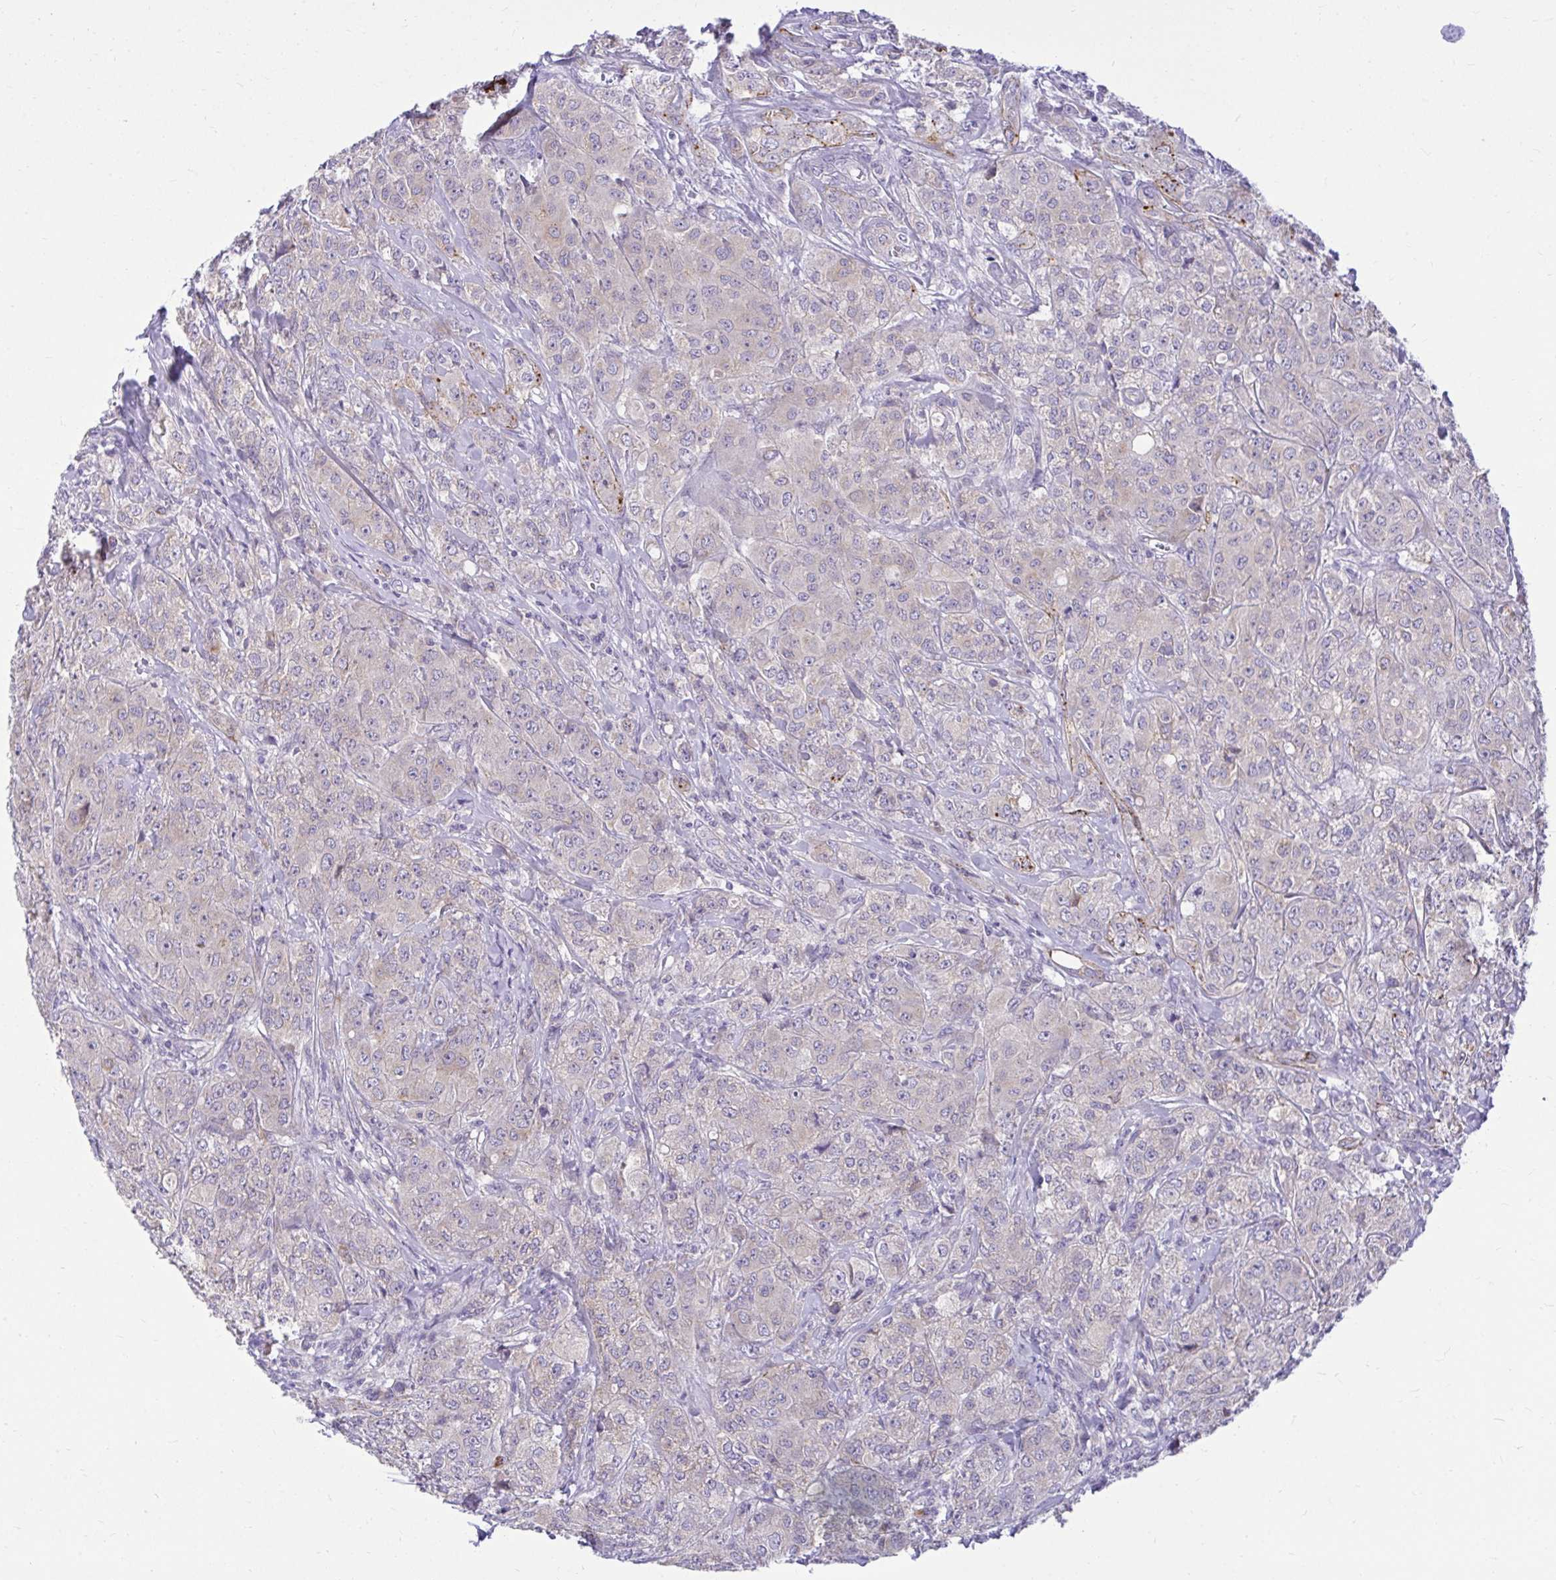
{"staining": {"intensity": "weak", "quantity": "<25%", "location": "cytoplasmic/membranous"}, "tissue": "breast cancer", "cell_type": "Tumor cells", "image_type": "cancer", "snomed": [{"axis": "morphology", "description": "Normal tissue, NOS"}, {"axis": "morphology", "description": "Duct carcinoma"}, {"axis": "topography", "description": "Breast"}], "caption": "Tumor cells are negative for brown protein staining in breast cancer.", "gene": "PKN3", "patient": {"sex": "female", "age": 43}}